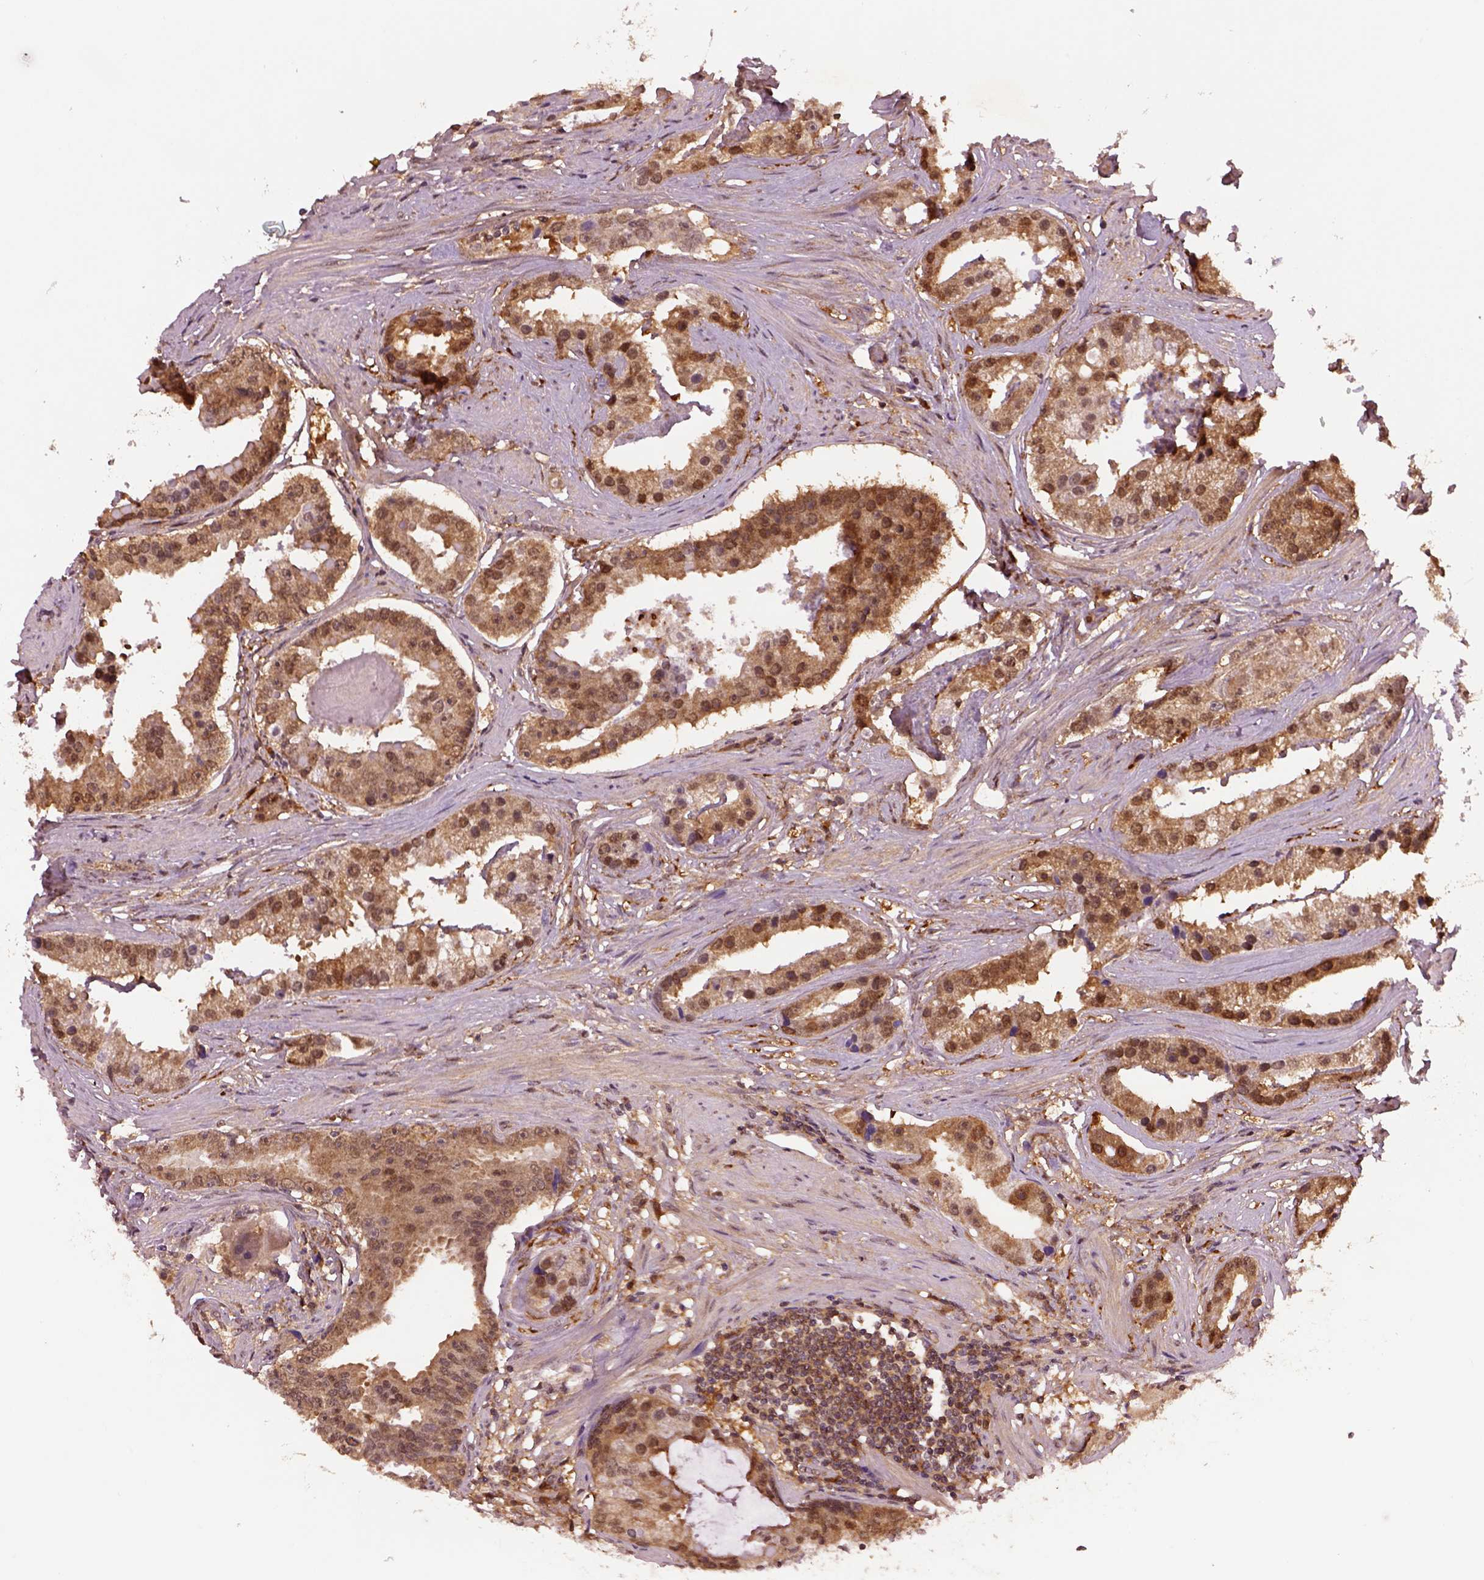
{"staining": {"intensity": "moderate", "quantity": ">75%", "location": "cytoplasmic/membranous,nuclear"}, "tissue": "prostate cancer", "cell_type": "Tumor cells", "image_type": "cancer", "snomed": [{"axis": "morphology", "description": "Adenocarcinoma, NOS"}, {"axis": "topography", "description": "Prostate and seminal vesicle, NOS"}, {"axis": "topography", "description": "Prostate"}], "caption": "Human prostate cancer (adenocarcinoma) stained with a brown dye reveals moderate cytoplasmic/membranous and nuclear positive expression in about >75% of tumor cells.", "gene": "MDP1", "patient": {"sex": "male", "age": 44}}